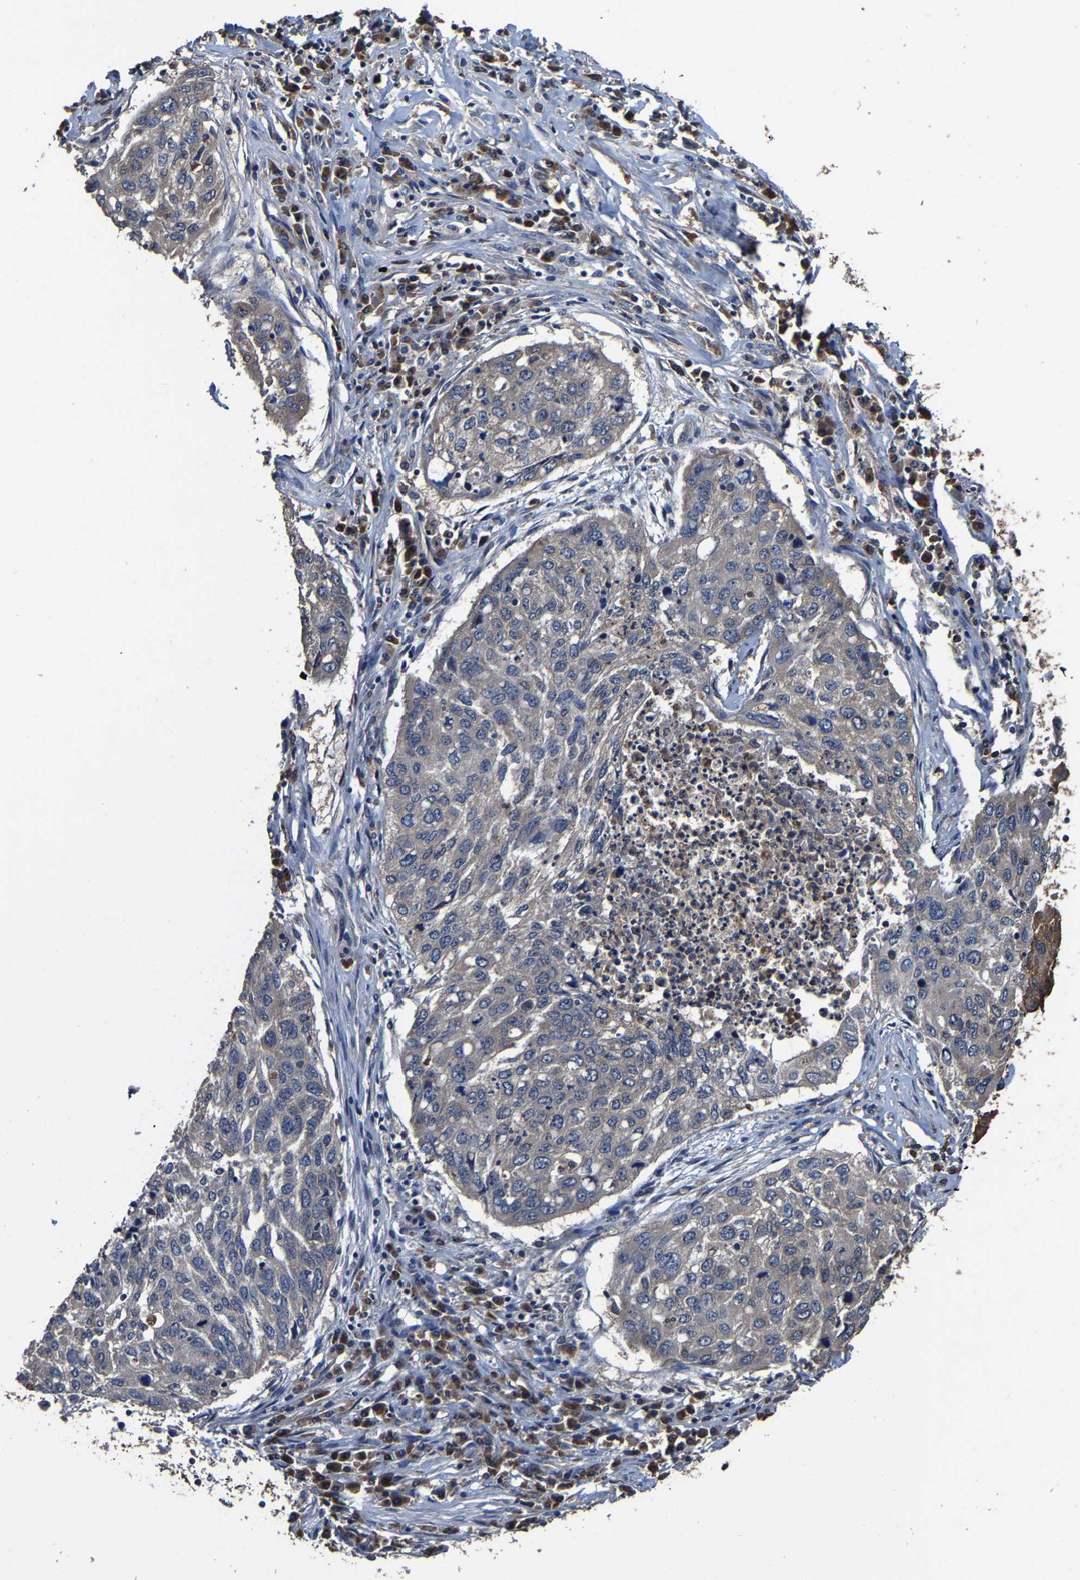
{"staining": {"intensity": "negative", "quantity": "none", "location": "none"}, "tissue": "lung cancer", "cell_type": "Tumor cells", "image_type": "cancer", "snomed": [{"axis": "morphology", "description": "Squamous cell carcinoma, NOS"}, {"axis": "topography", "description": "Lung"}], "caption": "The micrograph reveals no significant staining in tumor cells of squamous cell carcinoma (lung).", "gene": "EBAG9", "patient": {"sex": "female", "age": 63}}